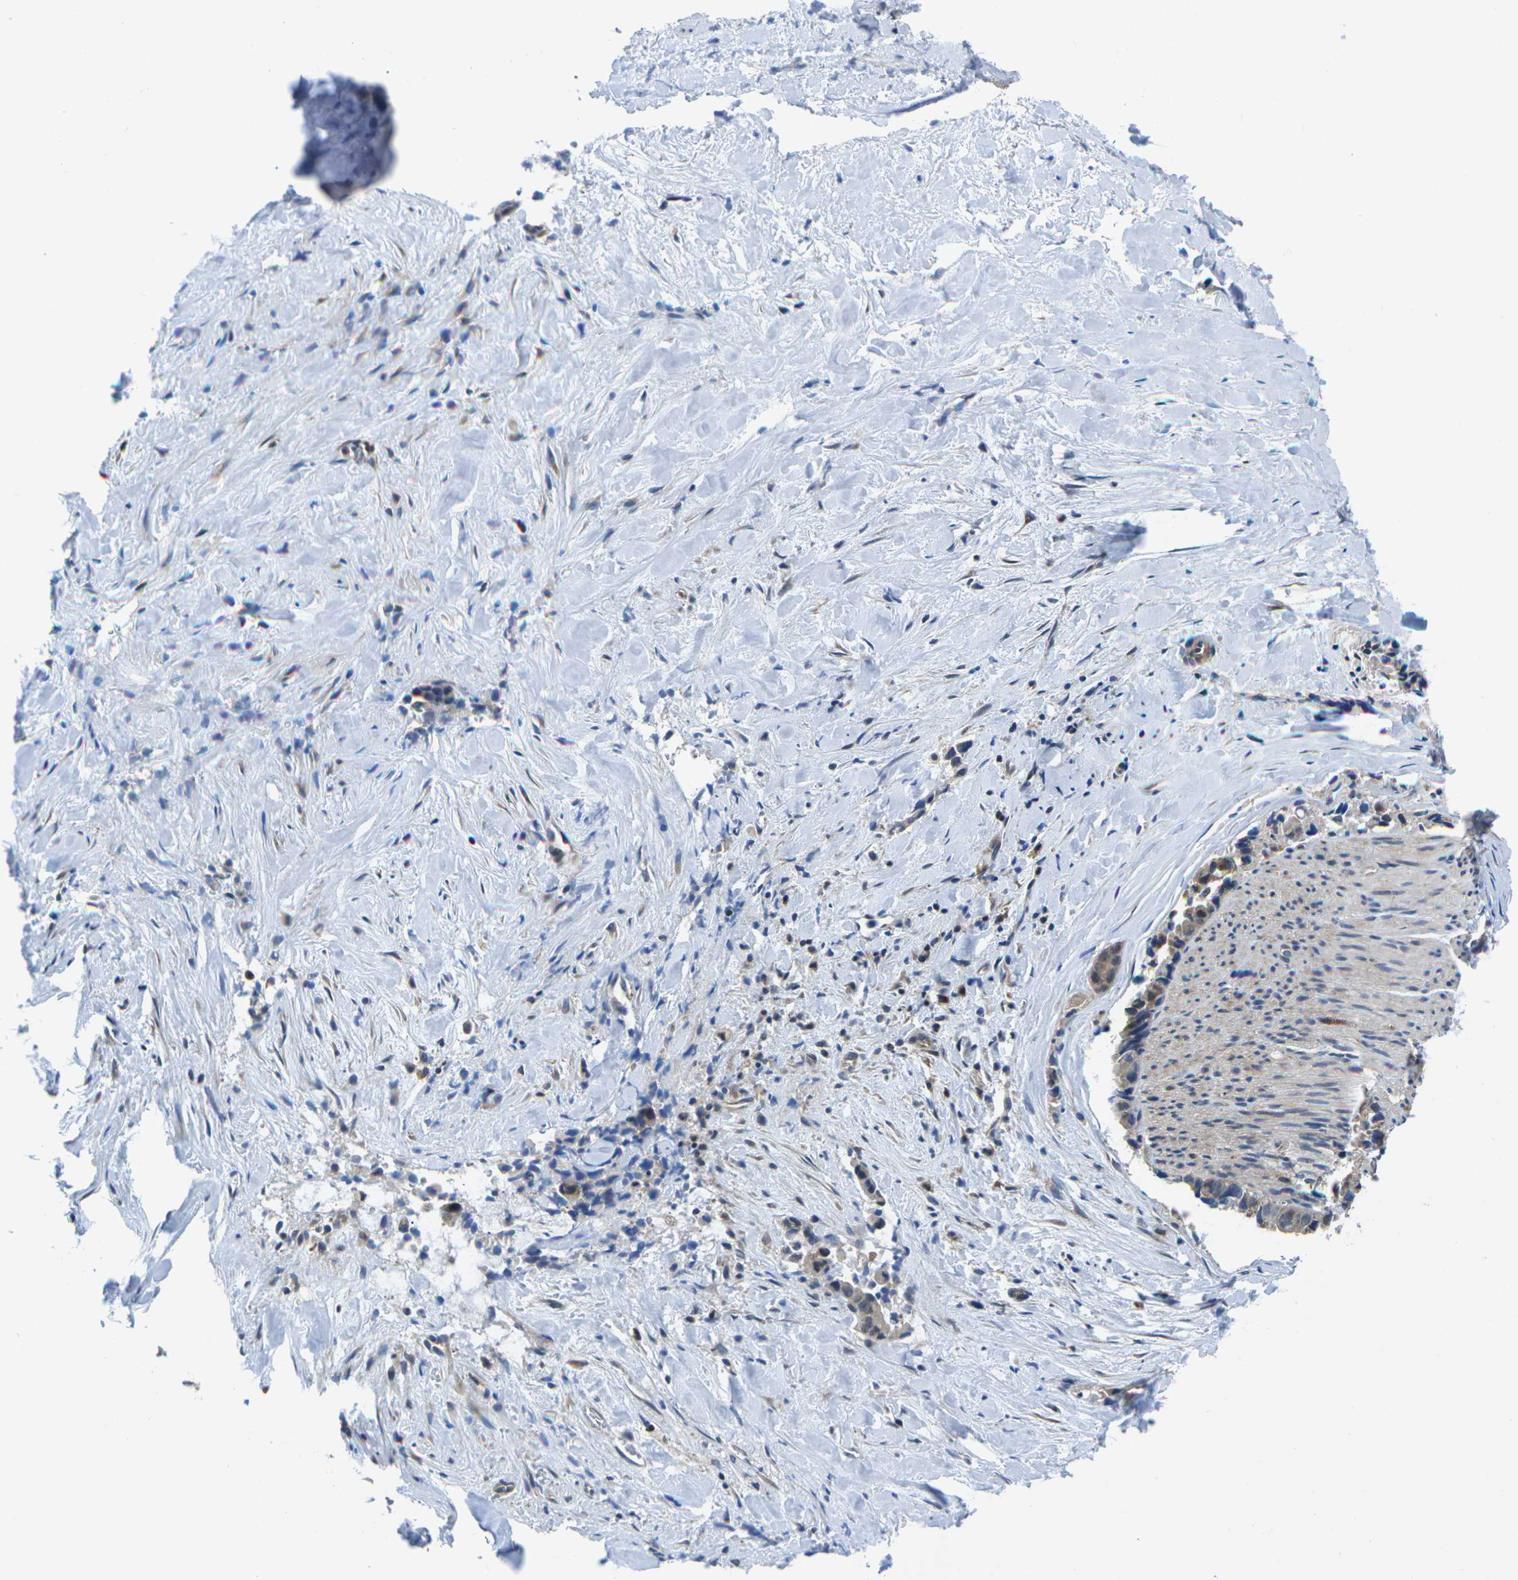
{"staining": {"intensity": "weak", "quantity": ">75%", "location": "cytoplasmic/membranous"}, "tissue": "liver cancer", "cell_type": "Tumor cells", "image_type": "cancer", "snomed": [{"axis": "morphology", "description": "Cholangiocarcinoma"}, {"axis": "topography", "description": "Liver"}], "caption": "Immunohistochemical staining of human liver cancer demonstrates weak cytoplasmic/membranous protein expression in about >75% of tumor cells.", "gene": "TMCC2", "patient": {"sex": "female", "age": 55}}